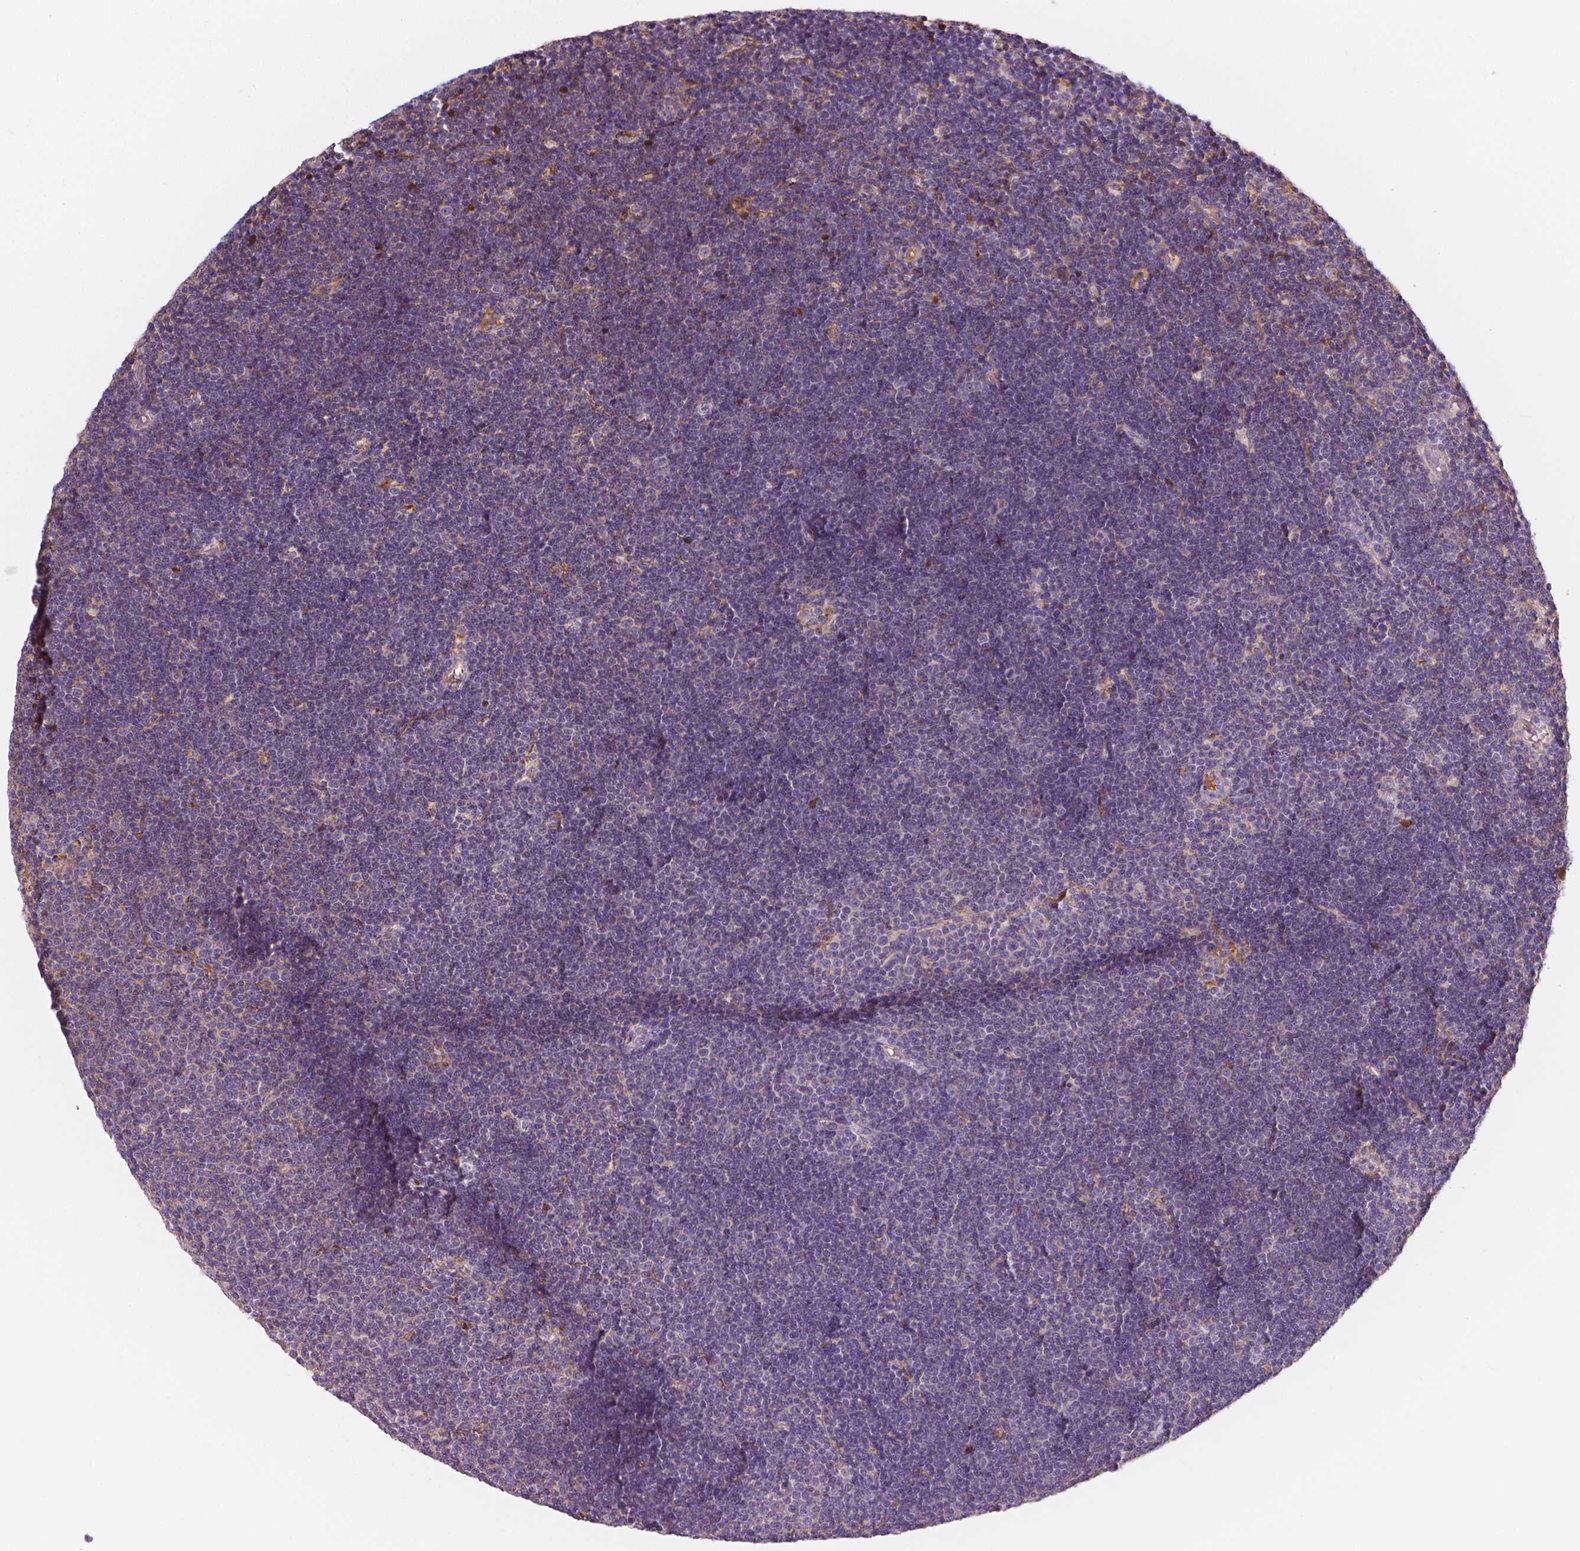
{"staining": {"intensity": "negative", "quantity": "none", "location": "none"}, "tissue": "lymphoma", "cell_type": "Tumor cells", "image_type": "cancer", "snomed": [{"axis": "morphology", "description": "Malignant lymphoma, non-Hodgkin's type, Low grade"}, {"axis": "topography", "description": "Brain"}], "caption": "Immunohistochemistry (IHC) micrograph of neoplastic tissue: human lymphoma stained with DAB shows no significant protein staining in tumor cells.", "gene": "APOA4", "patient": {"sex": "female", "age": 66}}